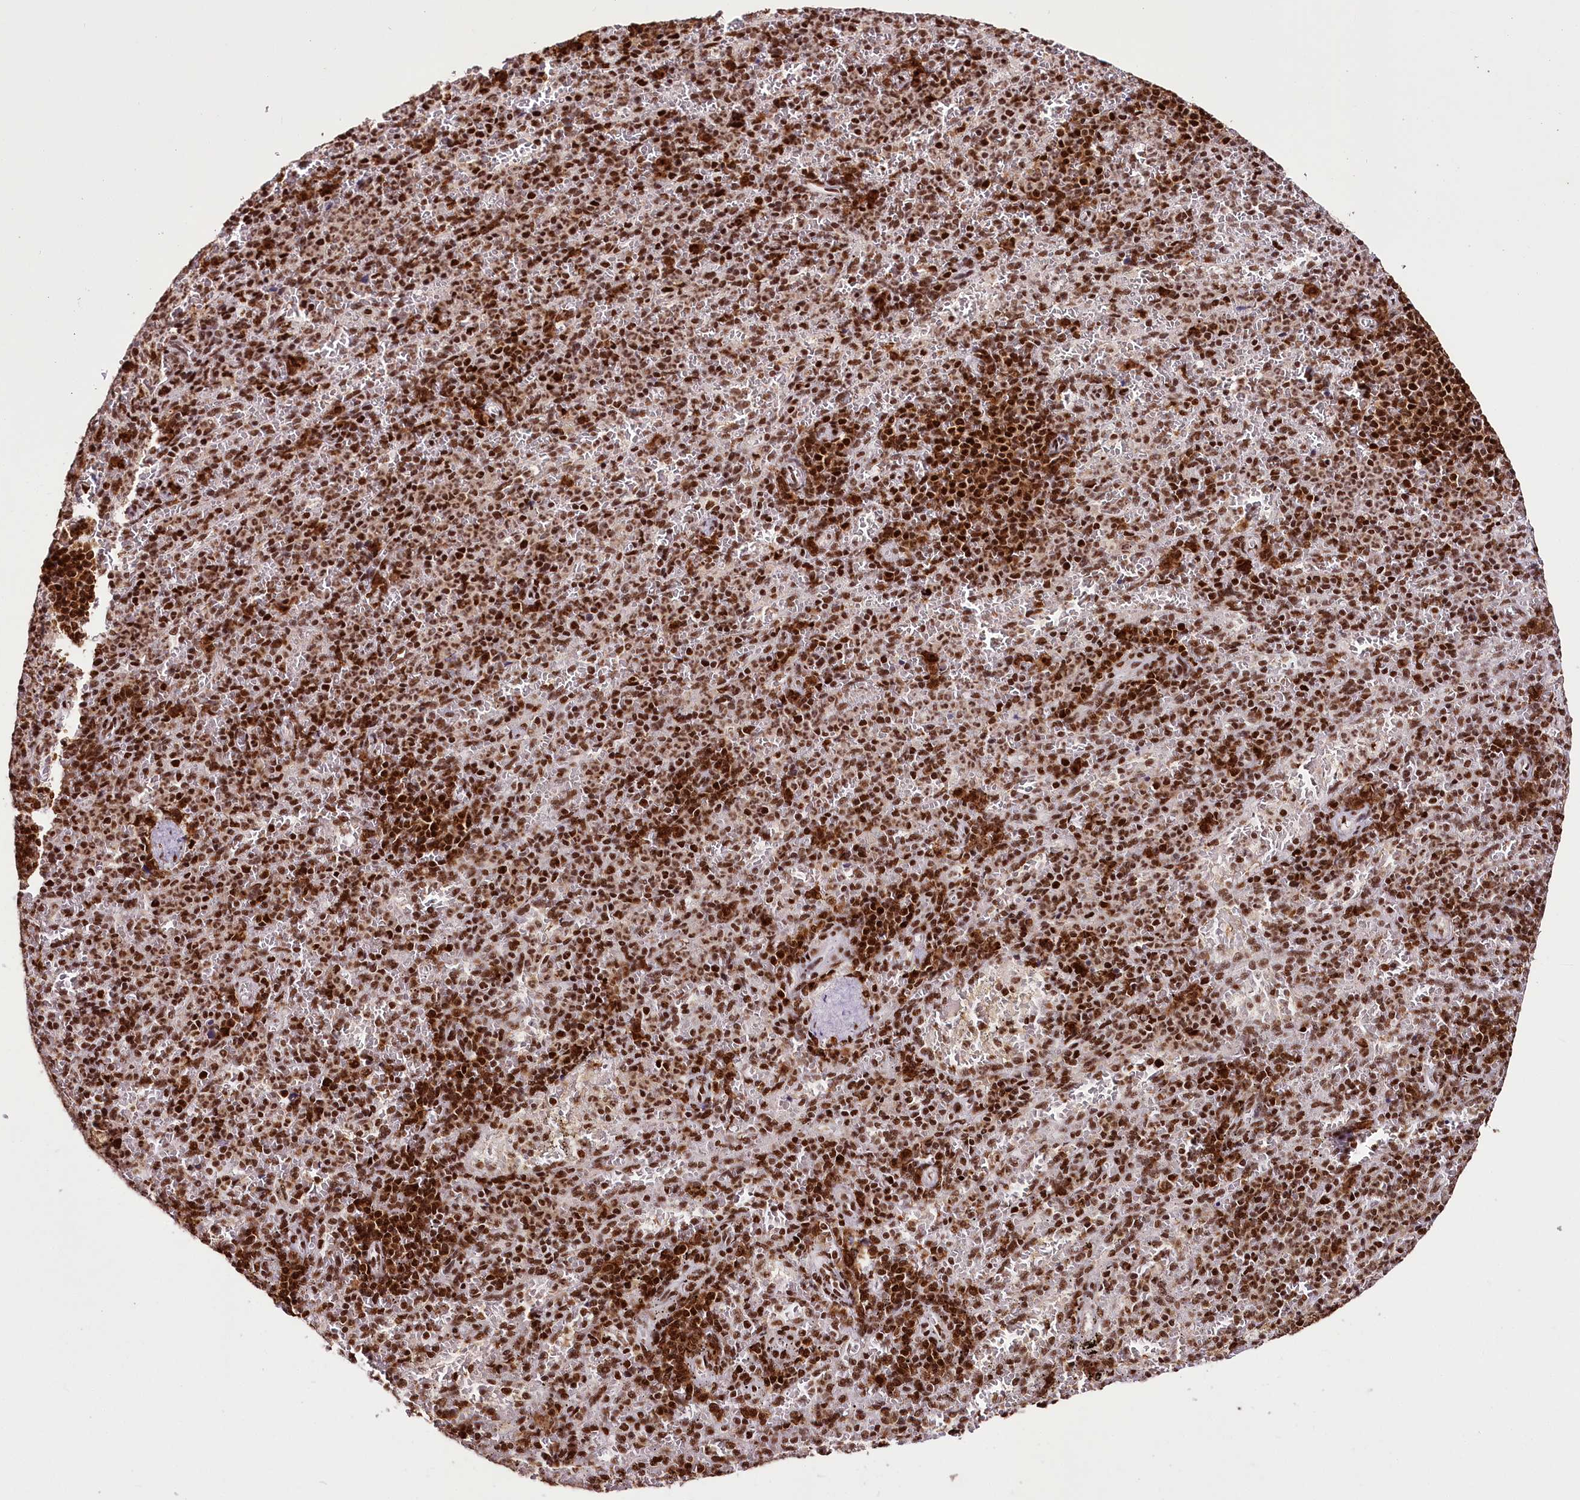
{"staining": {"intensity": "strong", "quantity": ">75%", "location": "nuclear"}, "tissue": "spleen", "cell_type": "Cells in red pulp", "image_type": "normal", "snomed": [{"axis": "morphology", "description": "Normal tissue, NOS"}, {"axis": "topography", "description": "Spleen"}], "caption": "A brown stain shows strong nuclear positivity of a protein in cells in red pulp of normal human spleen.", "gene": "SMARCE1", "patient": {"sex": "female", "age": 74}}